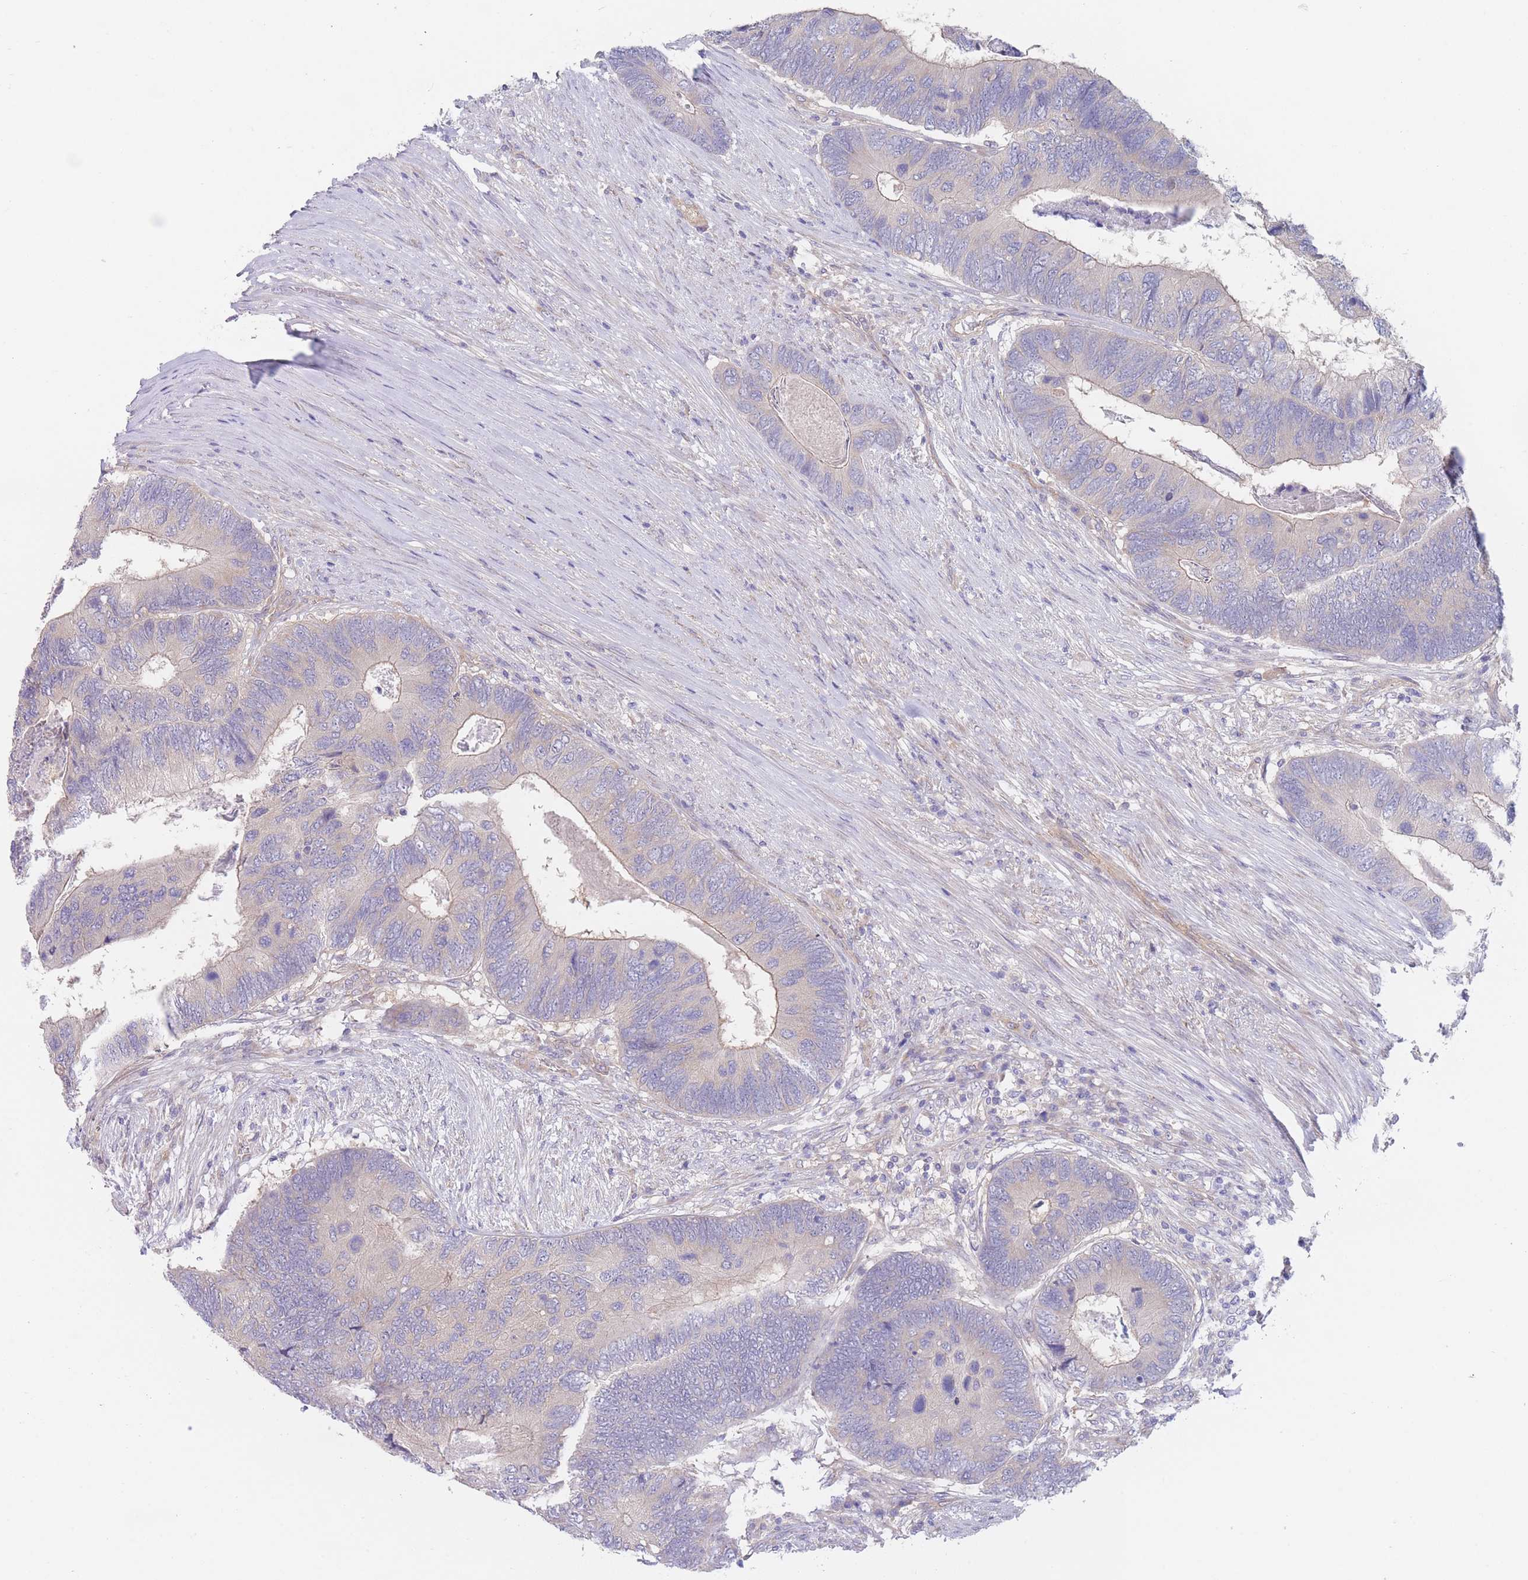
{"staining": {"intensity": "weak", "quantity": "<25%", "location": "cytoplasmic/membranous"}, "tissue": "colorectal cancer", "cell_type": "Tumor cells", "image_type": "cancer", "snomed": [{"axis": "morphology", "description": "Adenocarcinoma, NOS"}, {"axis": "topography", "description": "Colon"}], "caption": "An IHC photomicrograph of colorectal adenocarcinoma is shown. There is no staining in tumor cells of colorectal adenocarcinoma.", "gene": "ZNF281", "patient": {"sex": "female", "age": 67}}